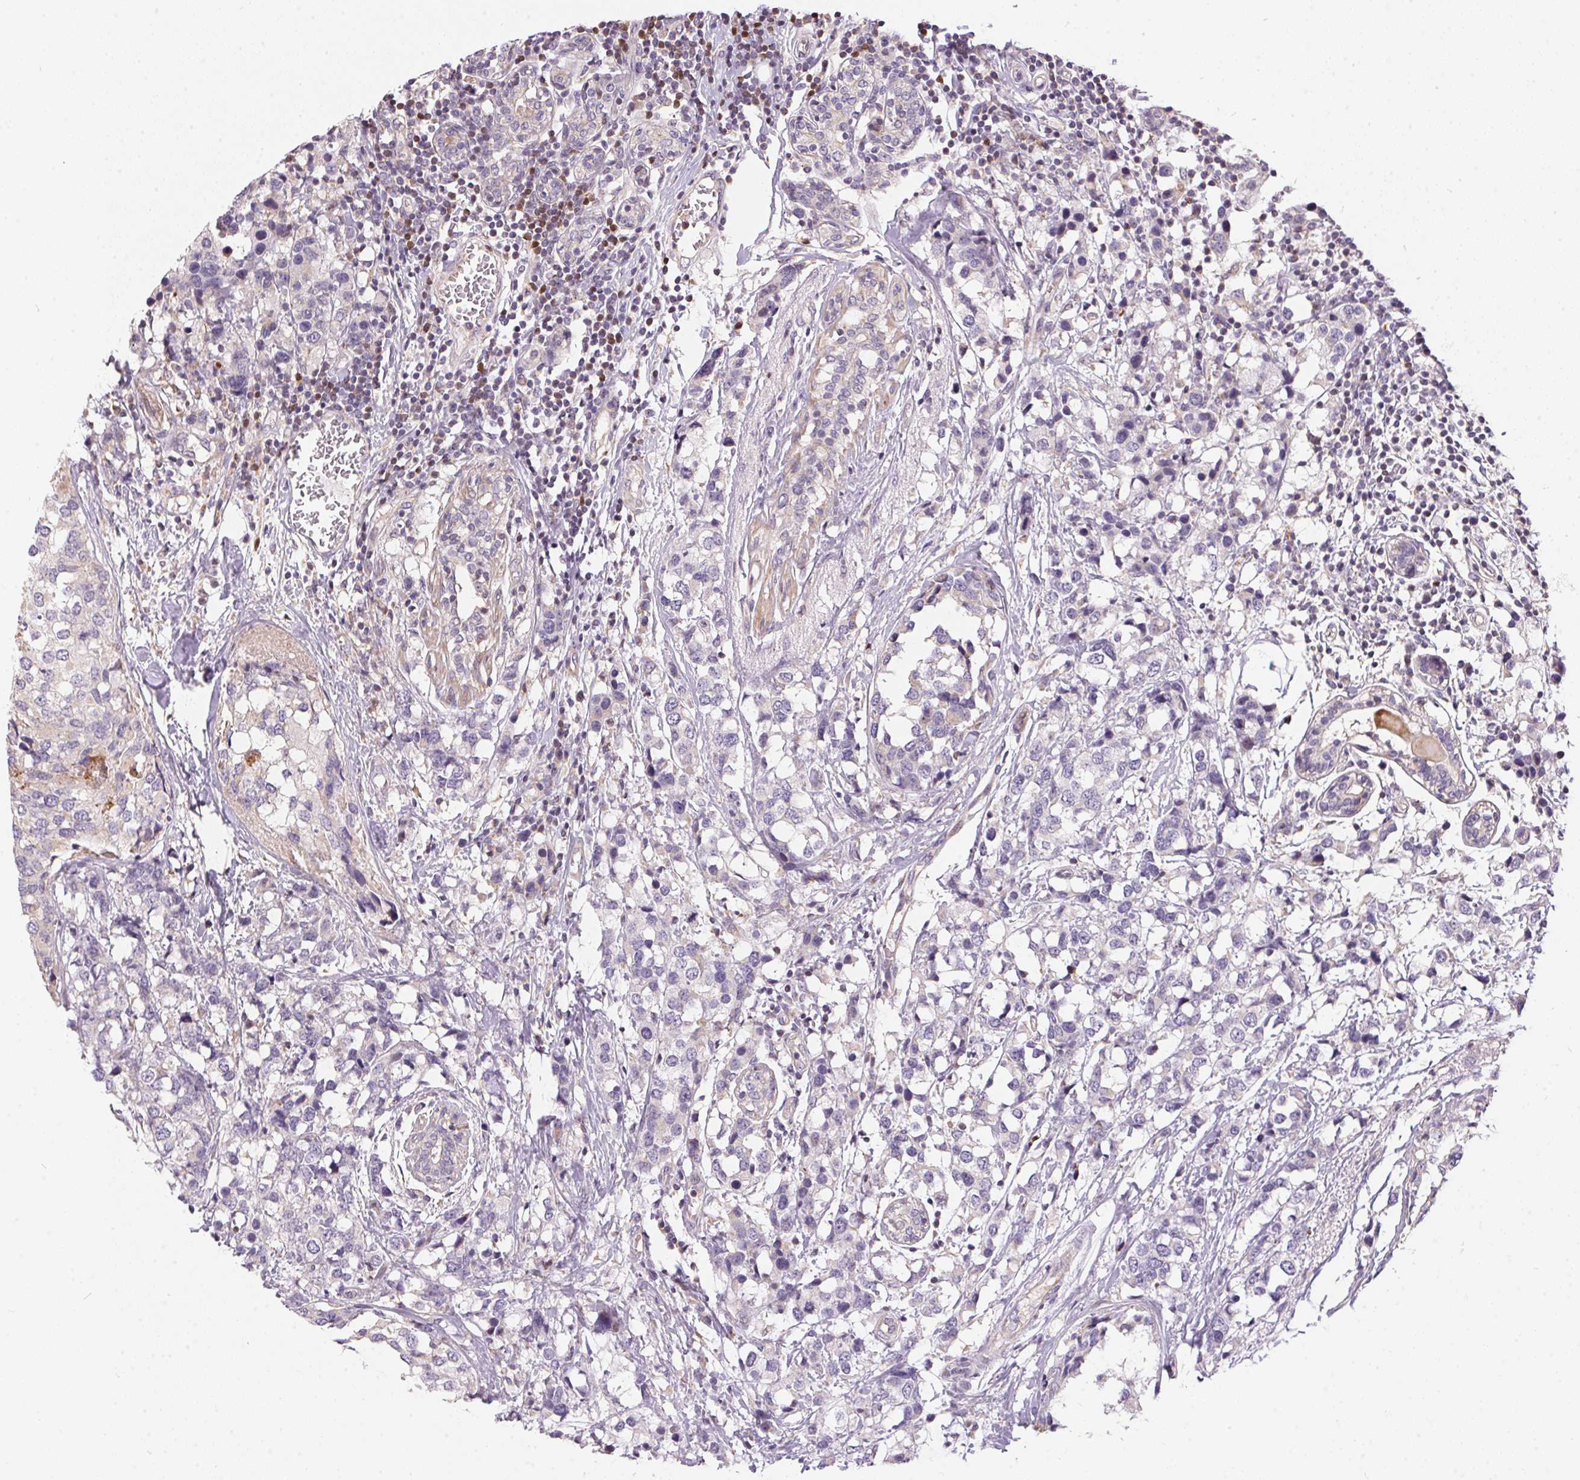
{"staining": {"intensity": "negative", "quantity": "none", "location": "none"}, "tissue": "breast cancer", "cell_type": "Tumor cells", "image_type": "cancer", "snomed": [{"axis": "morphology", "description": "Lobular carcinoma"}, {"axis": "topography", "description": "Breast"}], "caption": "Immunohistochemical staining of breast cancer (lobular carcinoma) demonstrates no significant staining in tumor cells. Nuclei are stained in blue.", "gene": "UNC13B", "patient": {"sex": "female", "age": 59}}